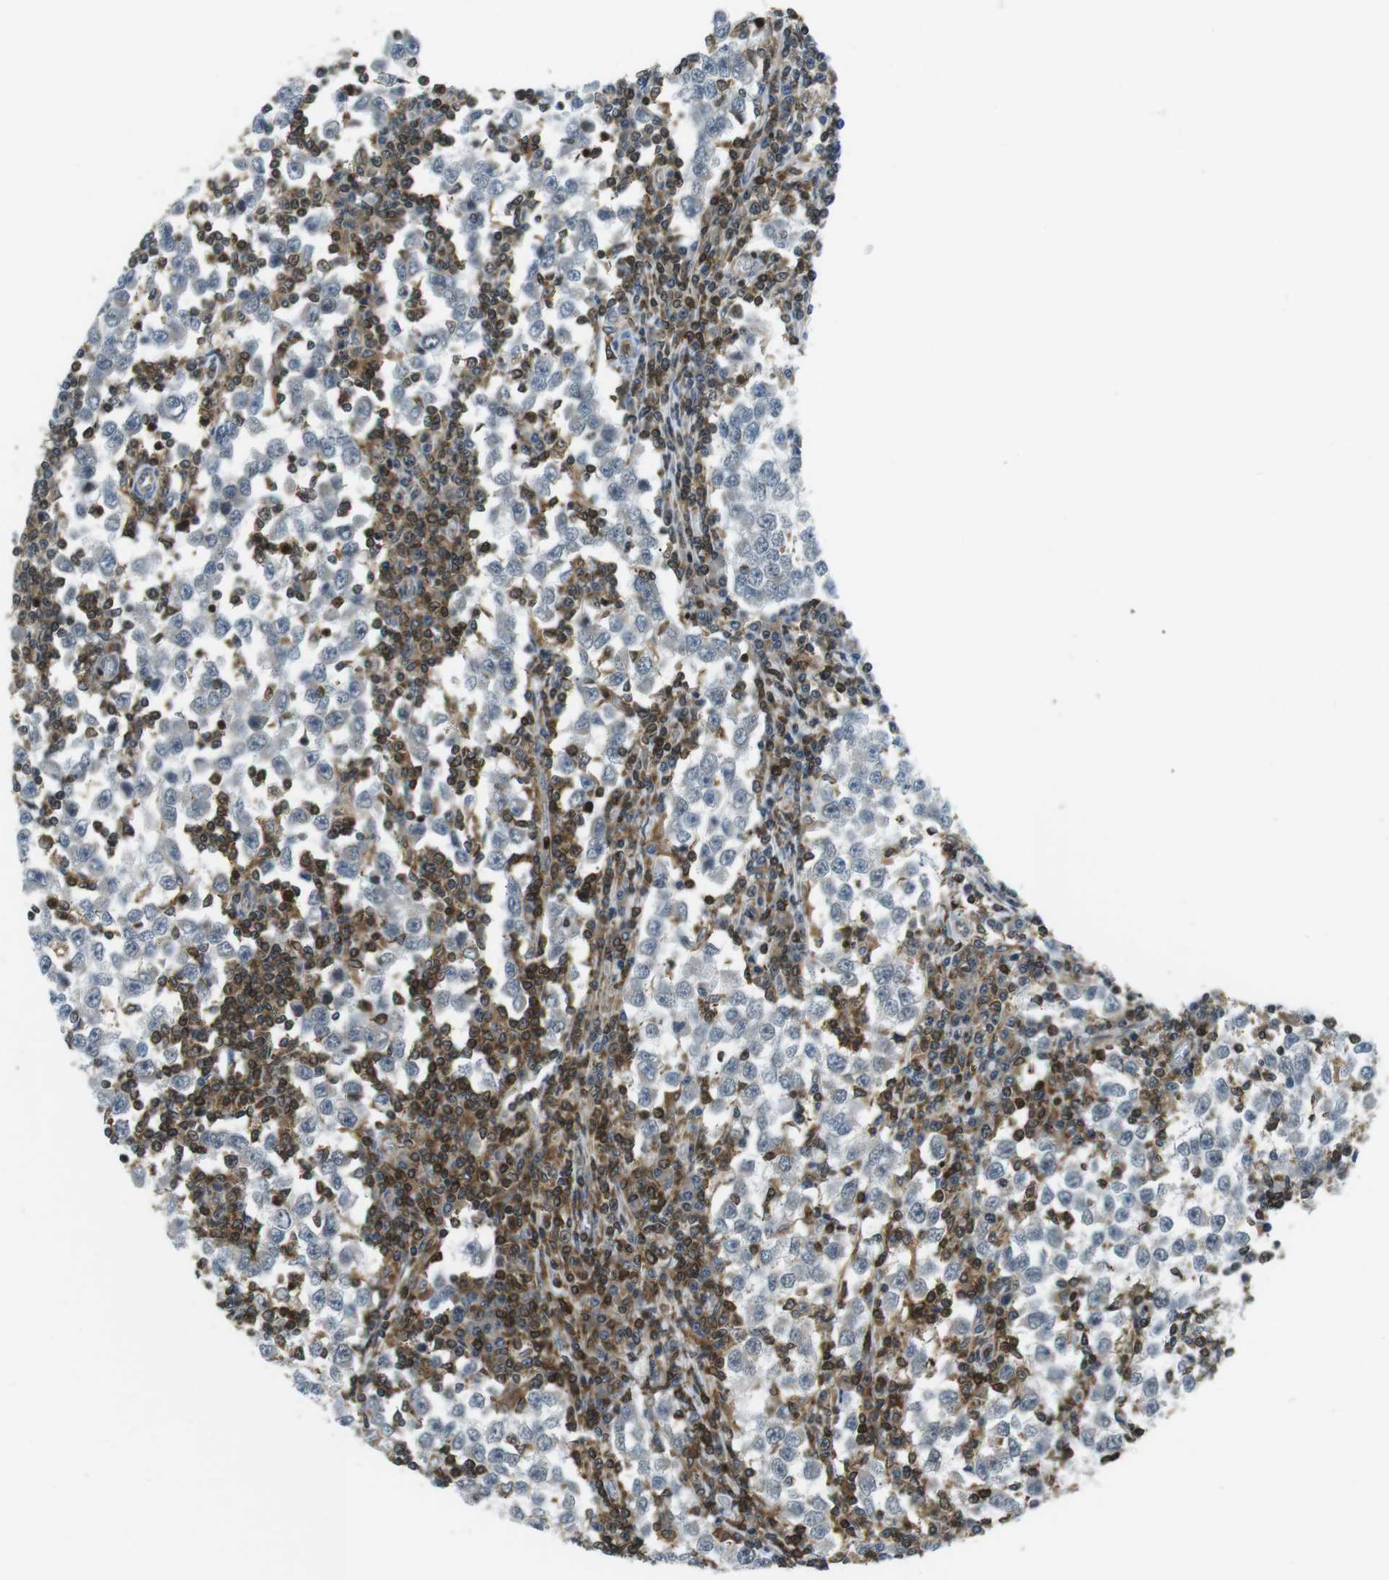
{"staining": {"intensity": "negative", "quantity": "none", "location": "none"}, "tissue": "testis cancer", "cell_type": "Tumor cells", "image_type": "cancer", "snomed": [{"axis": "morphology", "description": "Seminoma, NOS"}, {"axis": "topography", "description": "Testis"}], "caption": "Immunohistochemistry of human testis cancer (seminoma) demonstrates no expression in tumor cells.", "gene": "STK10", "patient": {"sex": "male", "age": 65}}